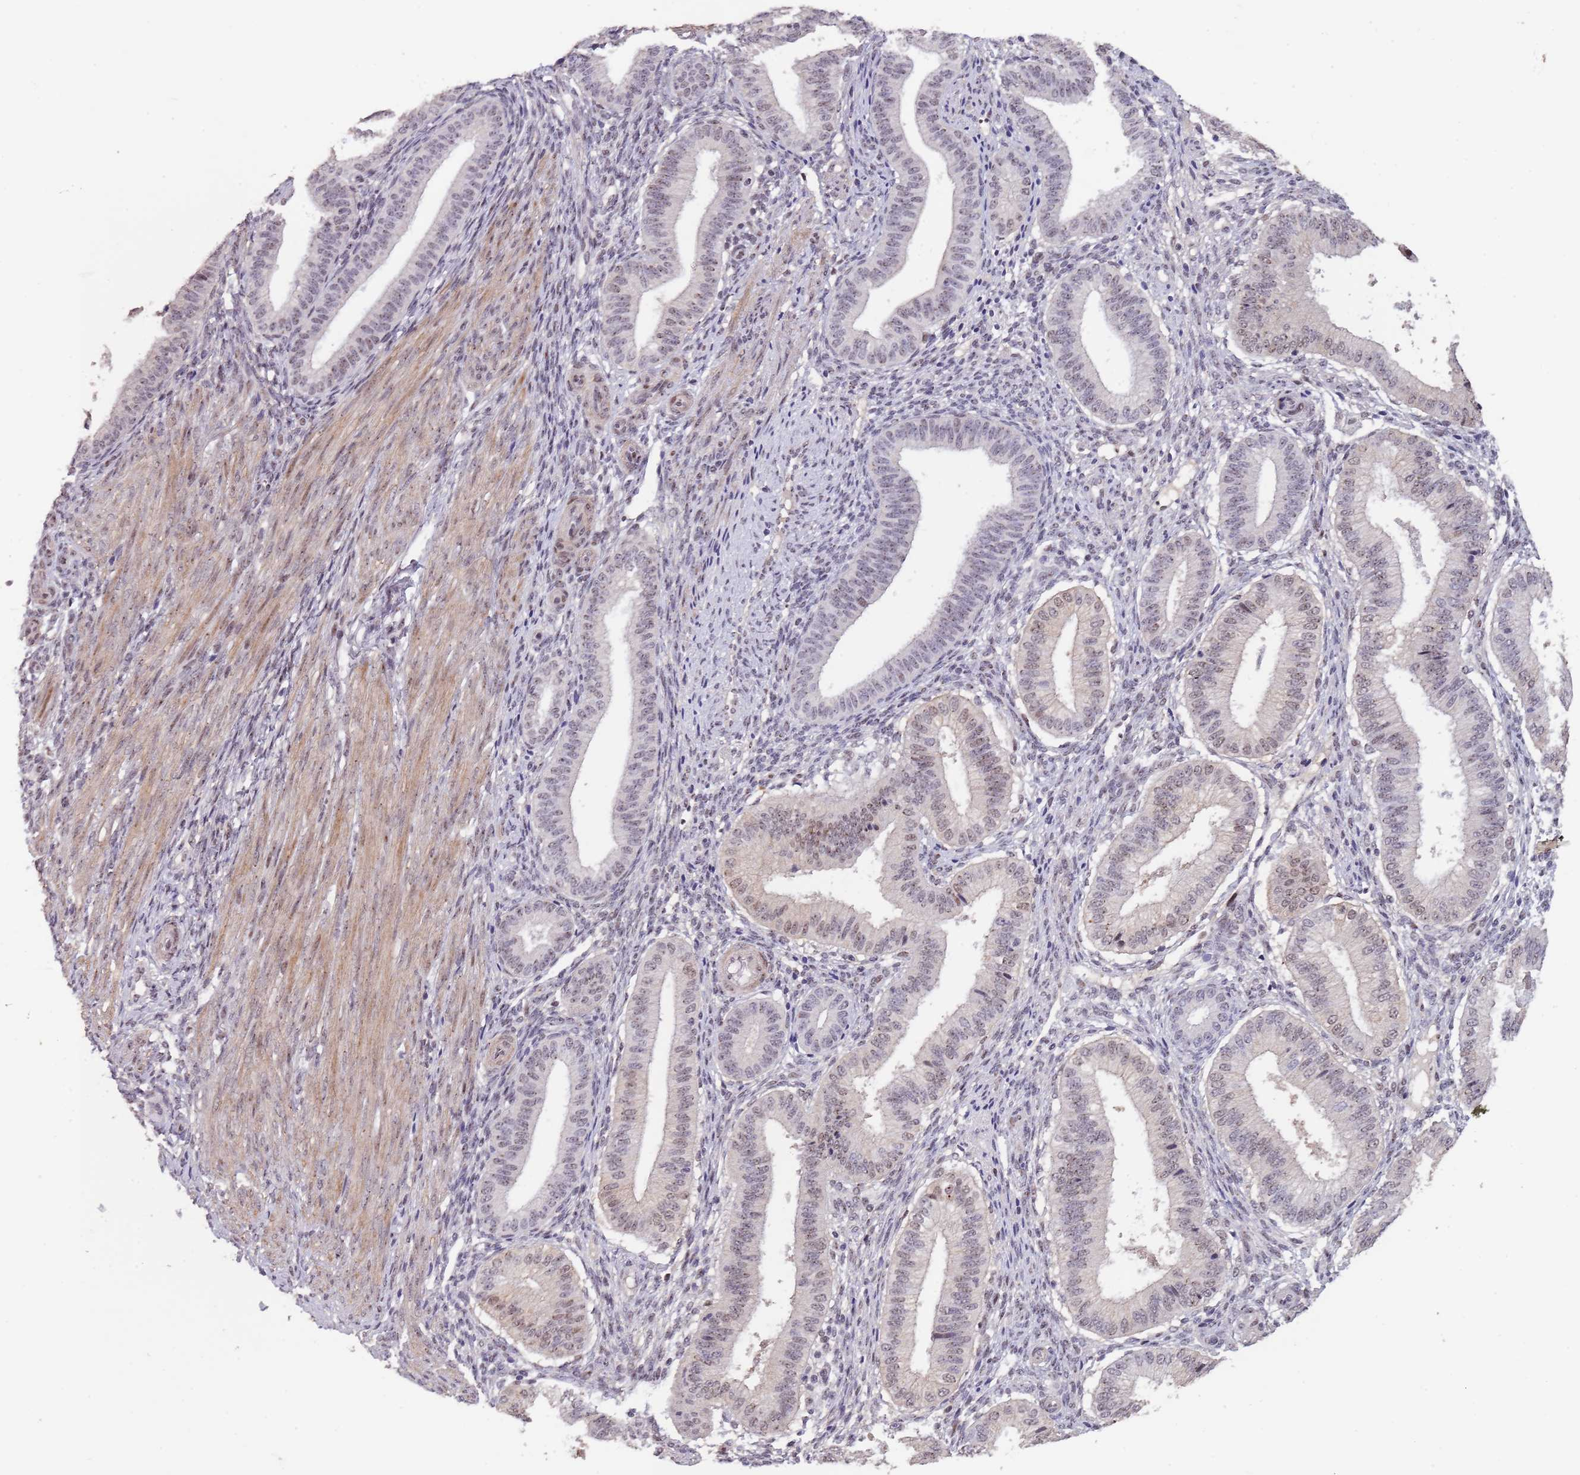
{"staining": {"intensity": "negative", "quantity": "none", "location": "none"}, "tissue": "endometrium", "cell_type": "Cells in endometrial stroma", "image_type": "normal", "snomed": [{"axis": "morphology", "description": "Normal tissue, NOS"}, {"axis": "topography", "description": "Endometrium"}], "caption": "Human endometrium stained for a protein using immunohistochemistry exhibits no staining in cells in endometrial stroma.", "gene": "CIZ1", "patient": {"sex": "female", "age": 39}}